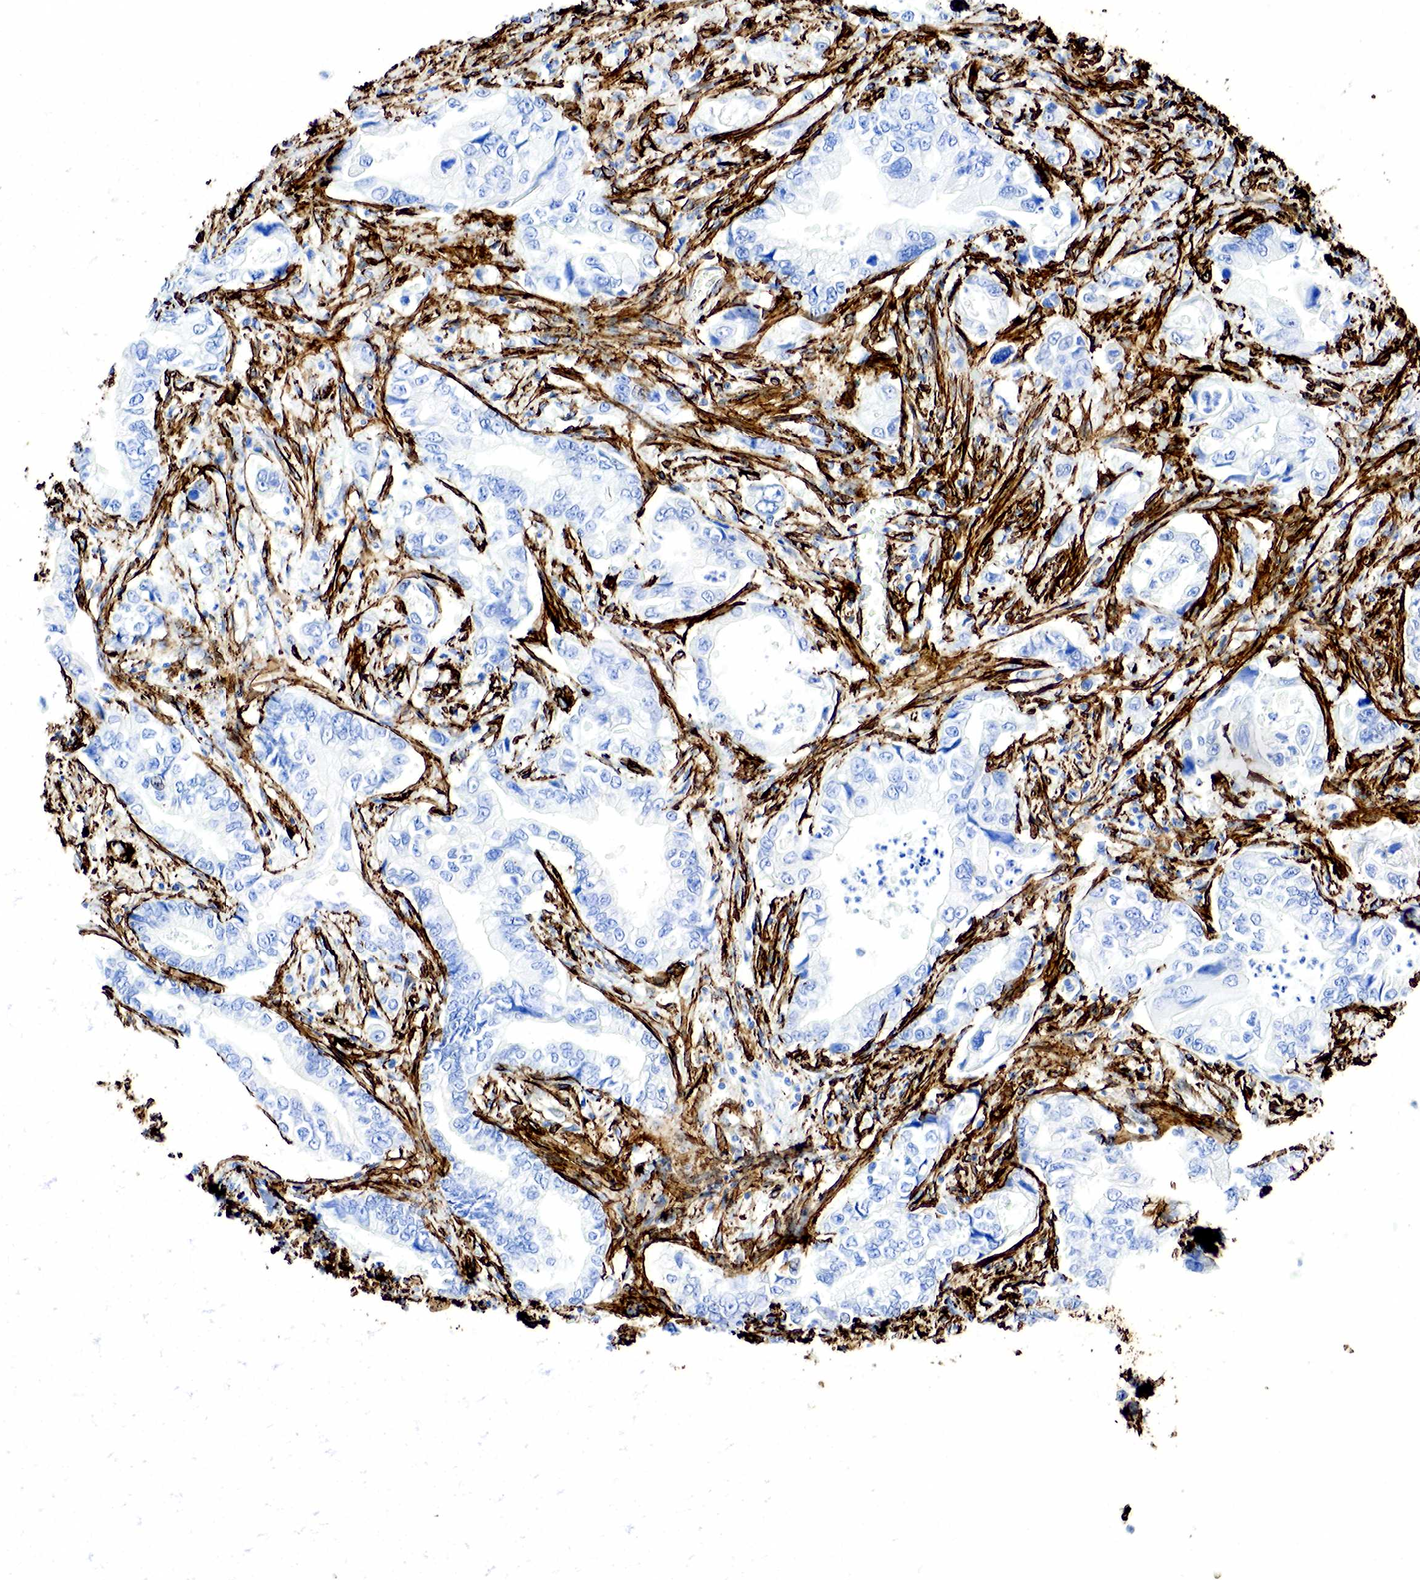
{"staining": {"intensity": "negative", "quantity": "none", "location": "none"}, "tissue": "stomach cancer", "cell_type": "Tumor cells", "image_type": "cancer", "snomed": [{"axis": "morphology", "description": "Adenocarcinoma, NOS"}, {"axis": "topography", "description": "Pancreas"}, {"axis": "topography", "description": "Stomach, upper"}], "caption": "Human stomach adenocarcinoma stained for a protein using IHC exhibits no expression in tumor cells.", "gene": "ACTA2", "patient": {"sex": "male", "age": 77}}